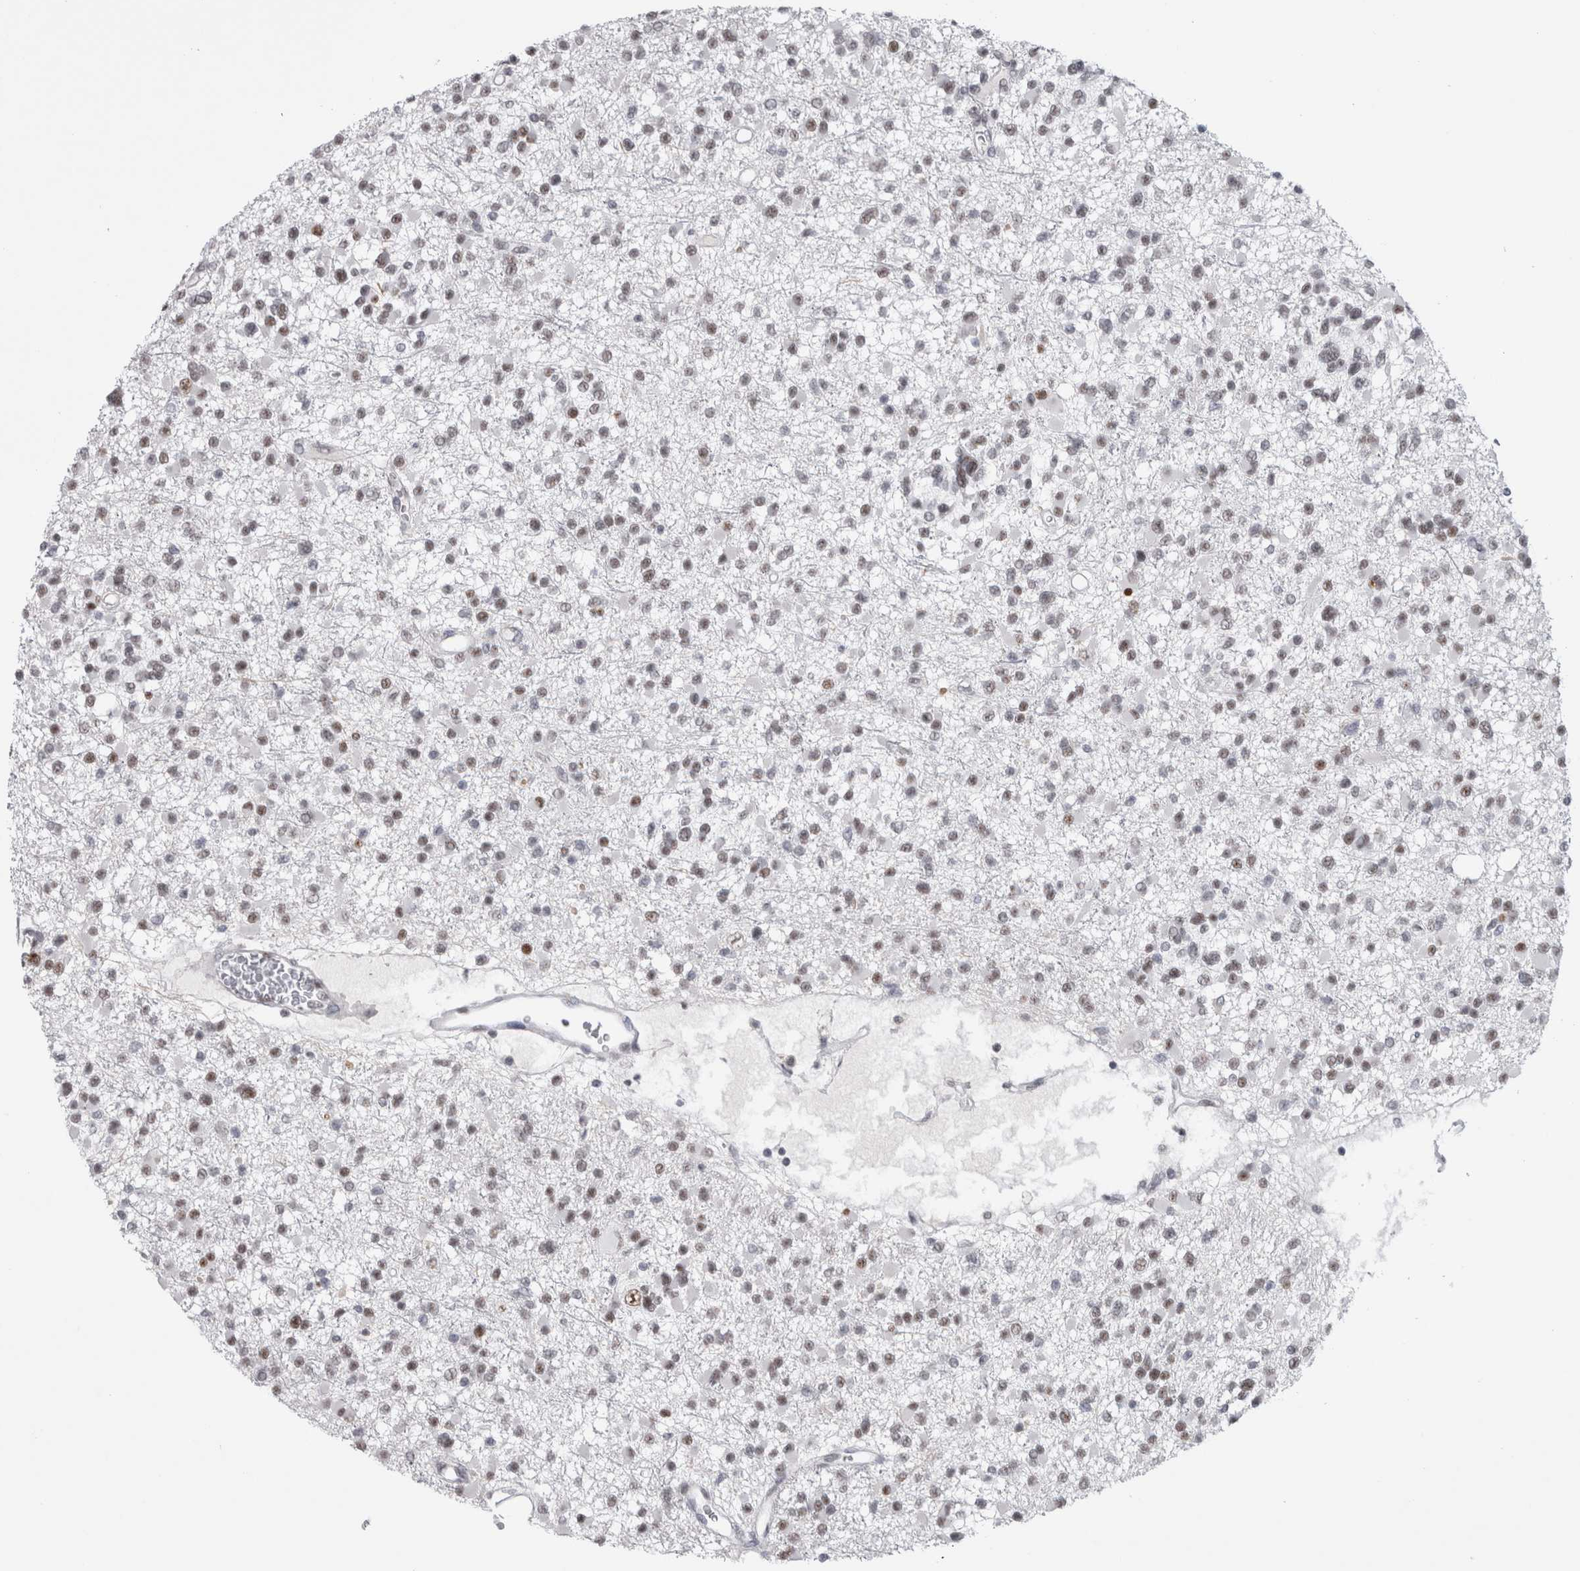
{"staining": {"intensity": "weak", "quantity": ">75%", "location": "nuclear"}, "tissue": "glioma", "cell_type": "Tumor cells", "image_type": "cancer", "snomed": [{"axis": "morphology", "description": "Glioma, malignant, Low grade"}, {"axis": "topography", "description": "Brain"}], "caption": "A brown stain labels weak nuclear positivity of a protein in human glioma tumor cells.", "gene": "API5", "patient": {"sex": "female", "age": 22}}